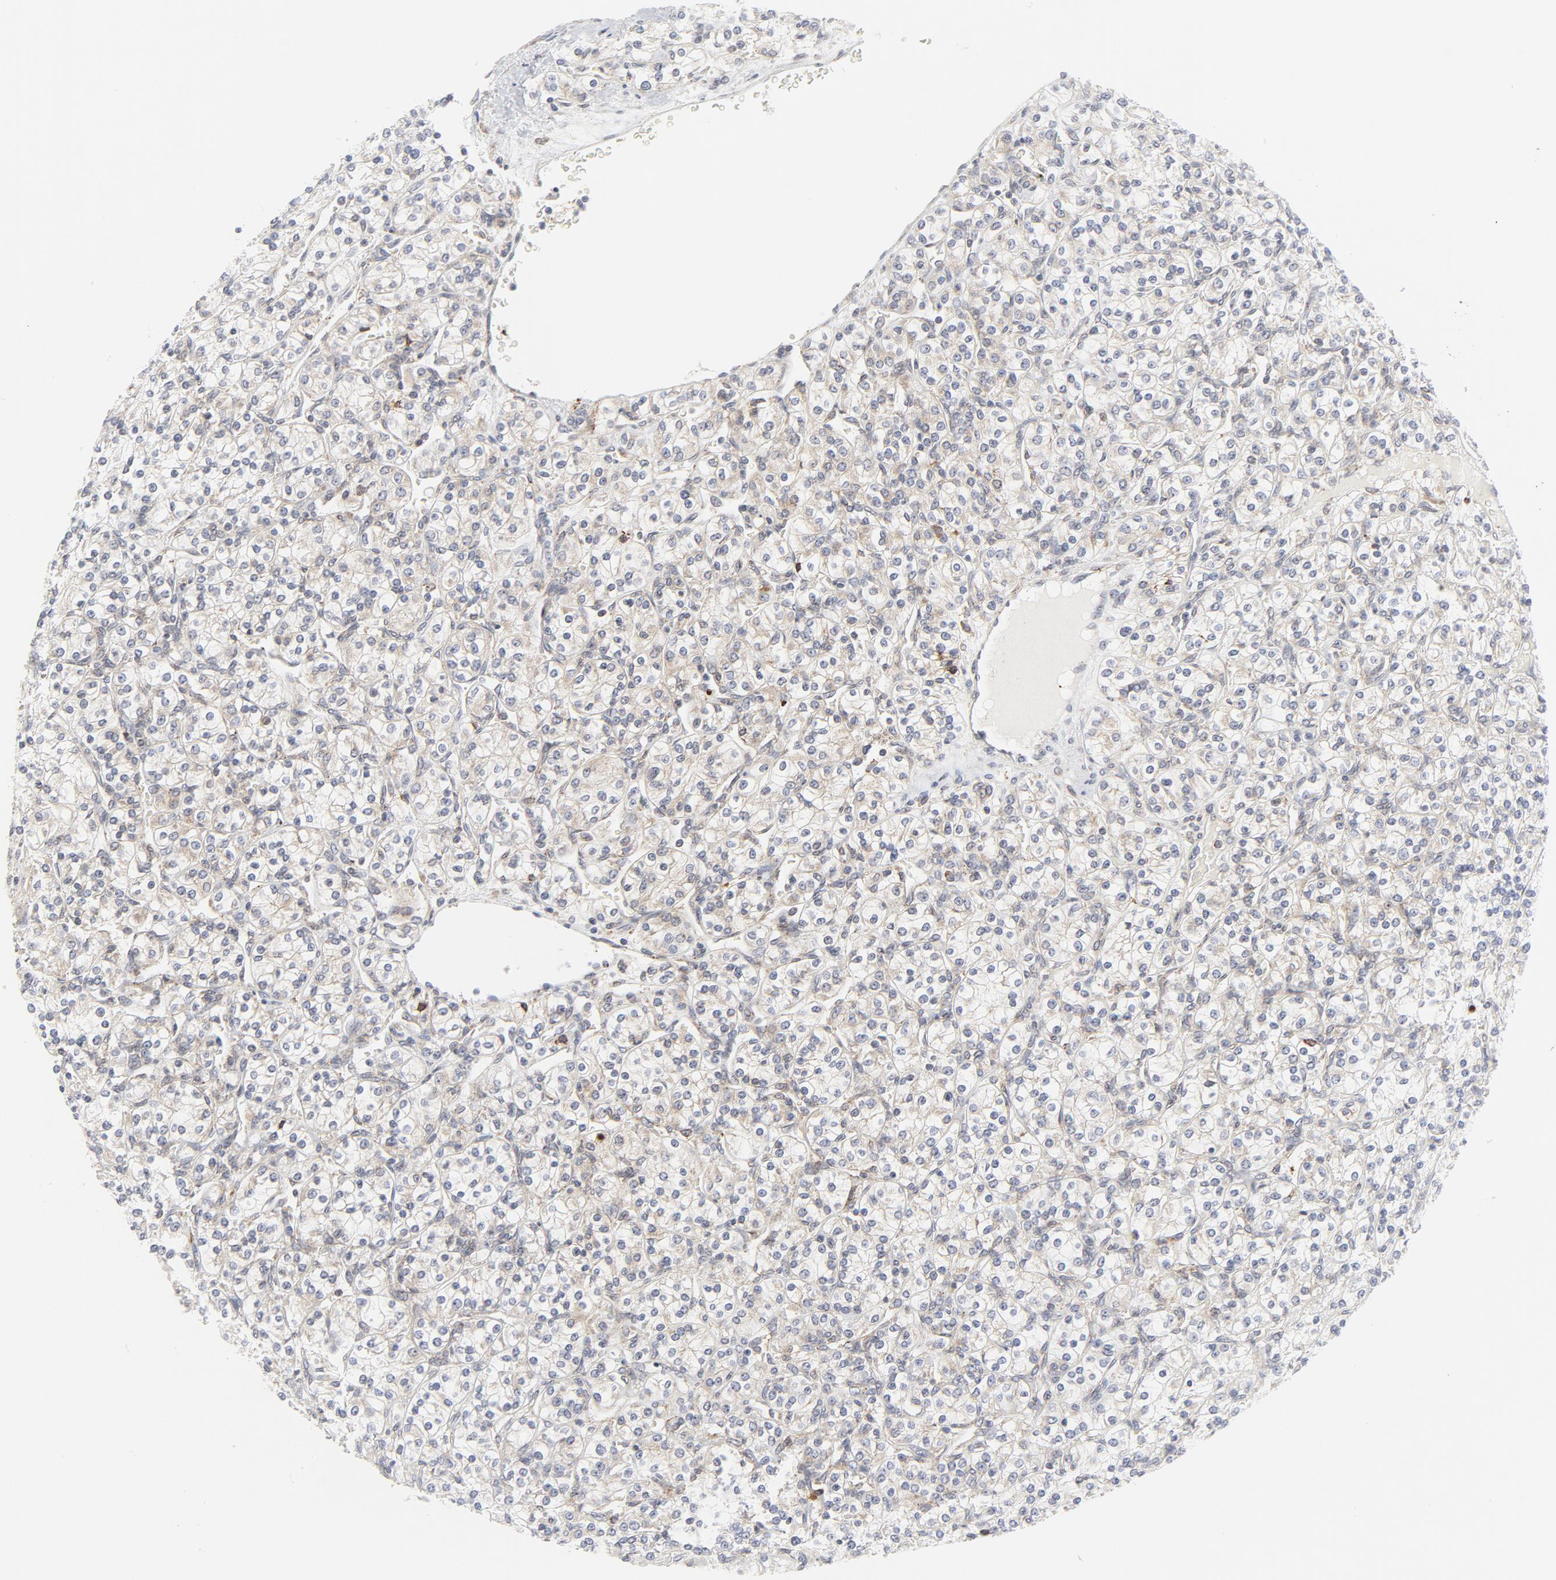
{"staining": {"intensity": "weak", "quantity": "25%-75%", "location": "cytoplasmic/membranous"}, "tissue": "renal cancer", "cell_type": "Tumor cells", "image_type": "cancer", "snomed": [{"axis": "morphology", "description": "Adenocarcinoma, NOS"}, {"axis": "topography", "description": "Kidney"}], "caption": "A micrograph showing weak cytoplasmic/membranous staining in approximately 25%-75% of tumor cells in adenocarcinoma (renal), as visualized by brown immunohistochemical staining.", "gene": "LRP6", "patient": {"sex": "male", "age": 77}}